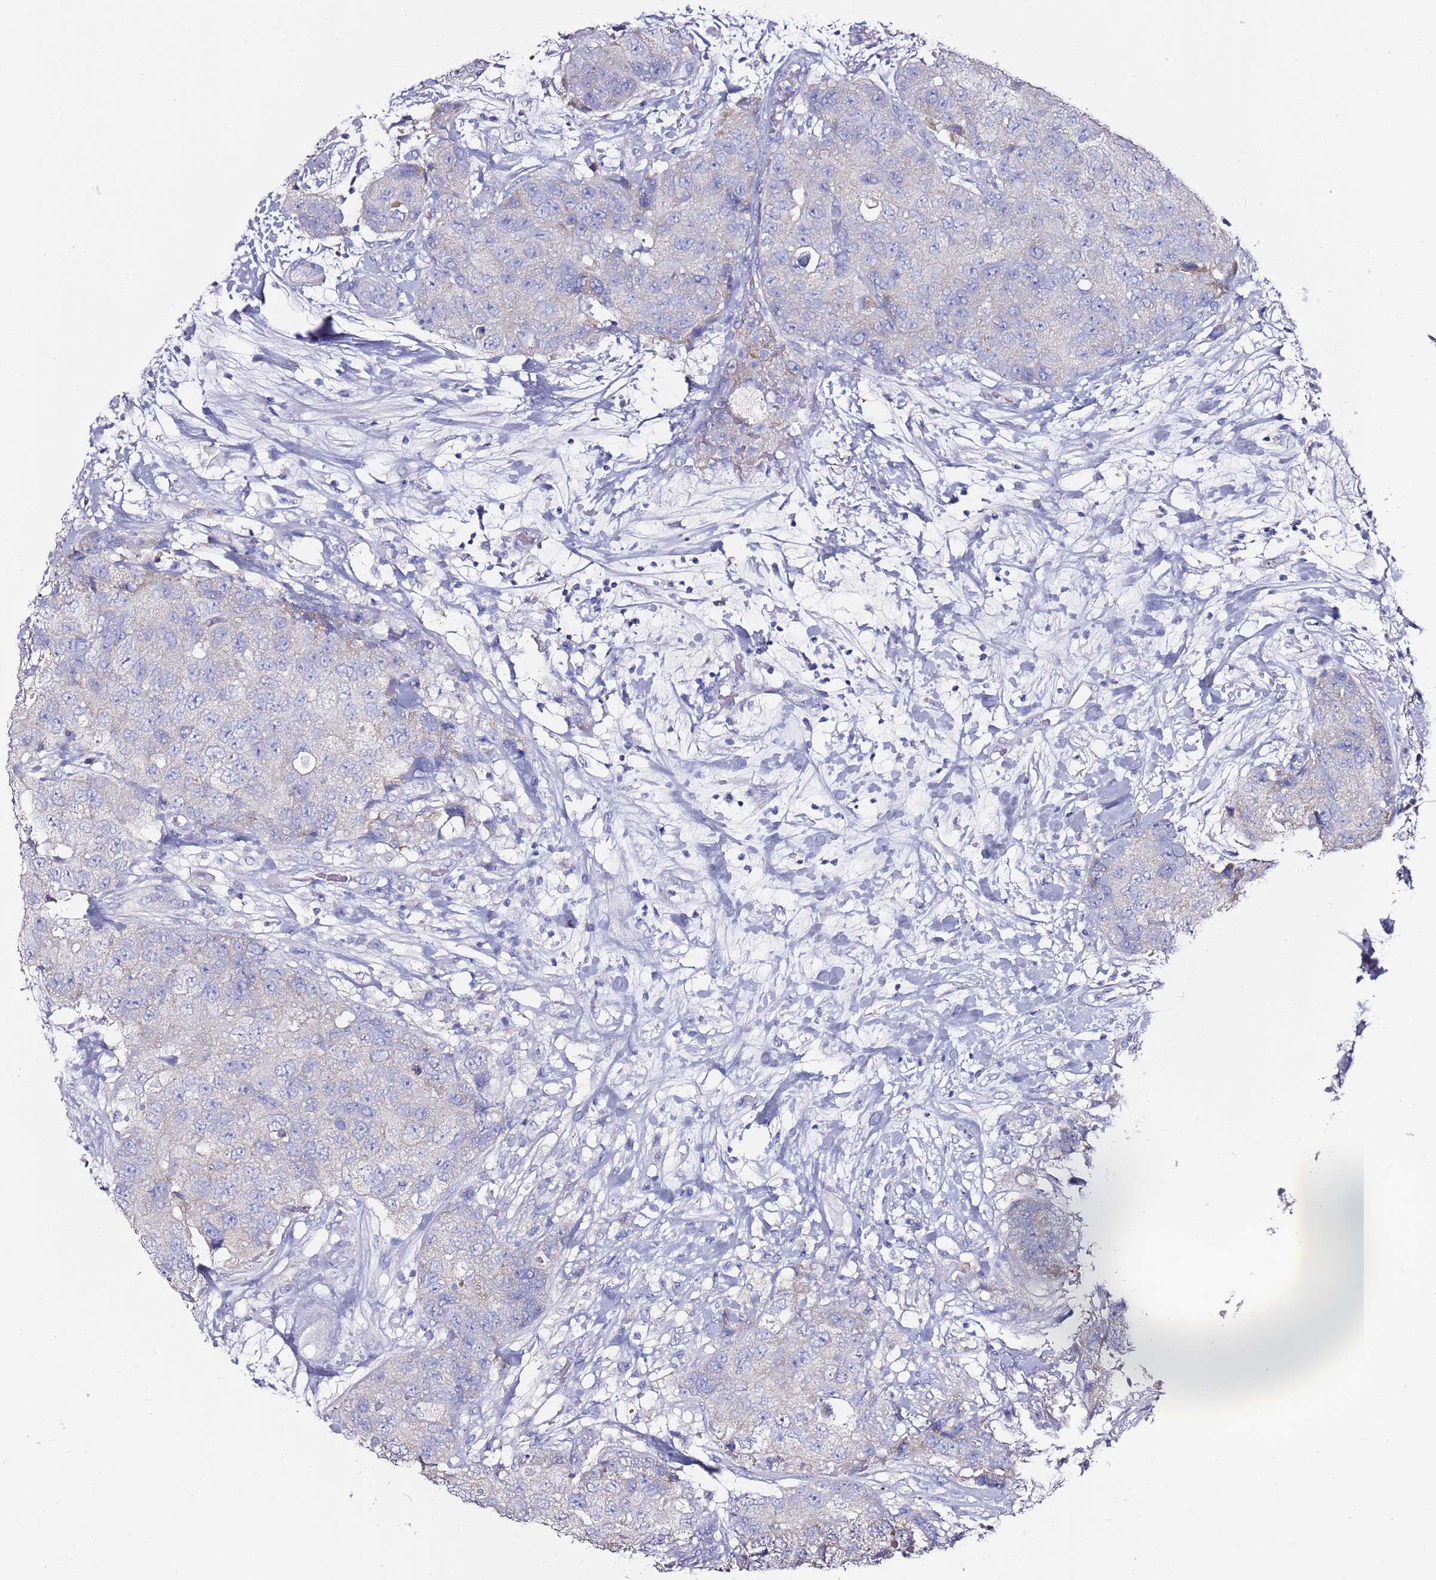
{"staining": {"intensity": "negative", "quantity": "none", "location": "none"}, "tissue": "breast cancer", "cell_type": "Tumor cells", "image_type": "cancer", "snomed": [{"axis": "morphology", "description": "Duct carcinoma"}, {"axis": "topography", "description": "Breast"}], "caption": "High magnification brightfield microscopy of intraductal carcinoma (breast) stained with DAB (3,3'-diaminobenzidine) (brown) and counterstained with hematoxylin (blue): tumor cells show no significant expression.", "gene": "MYBPC3", "patient": {"sex": "female", "age": 62}}